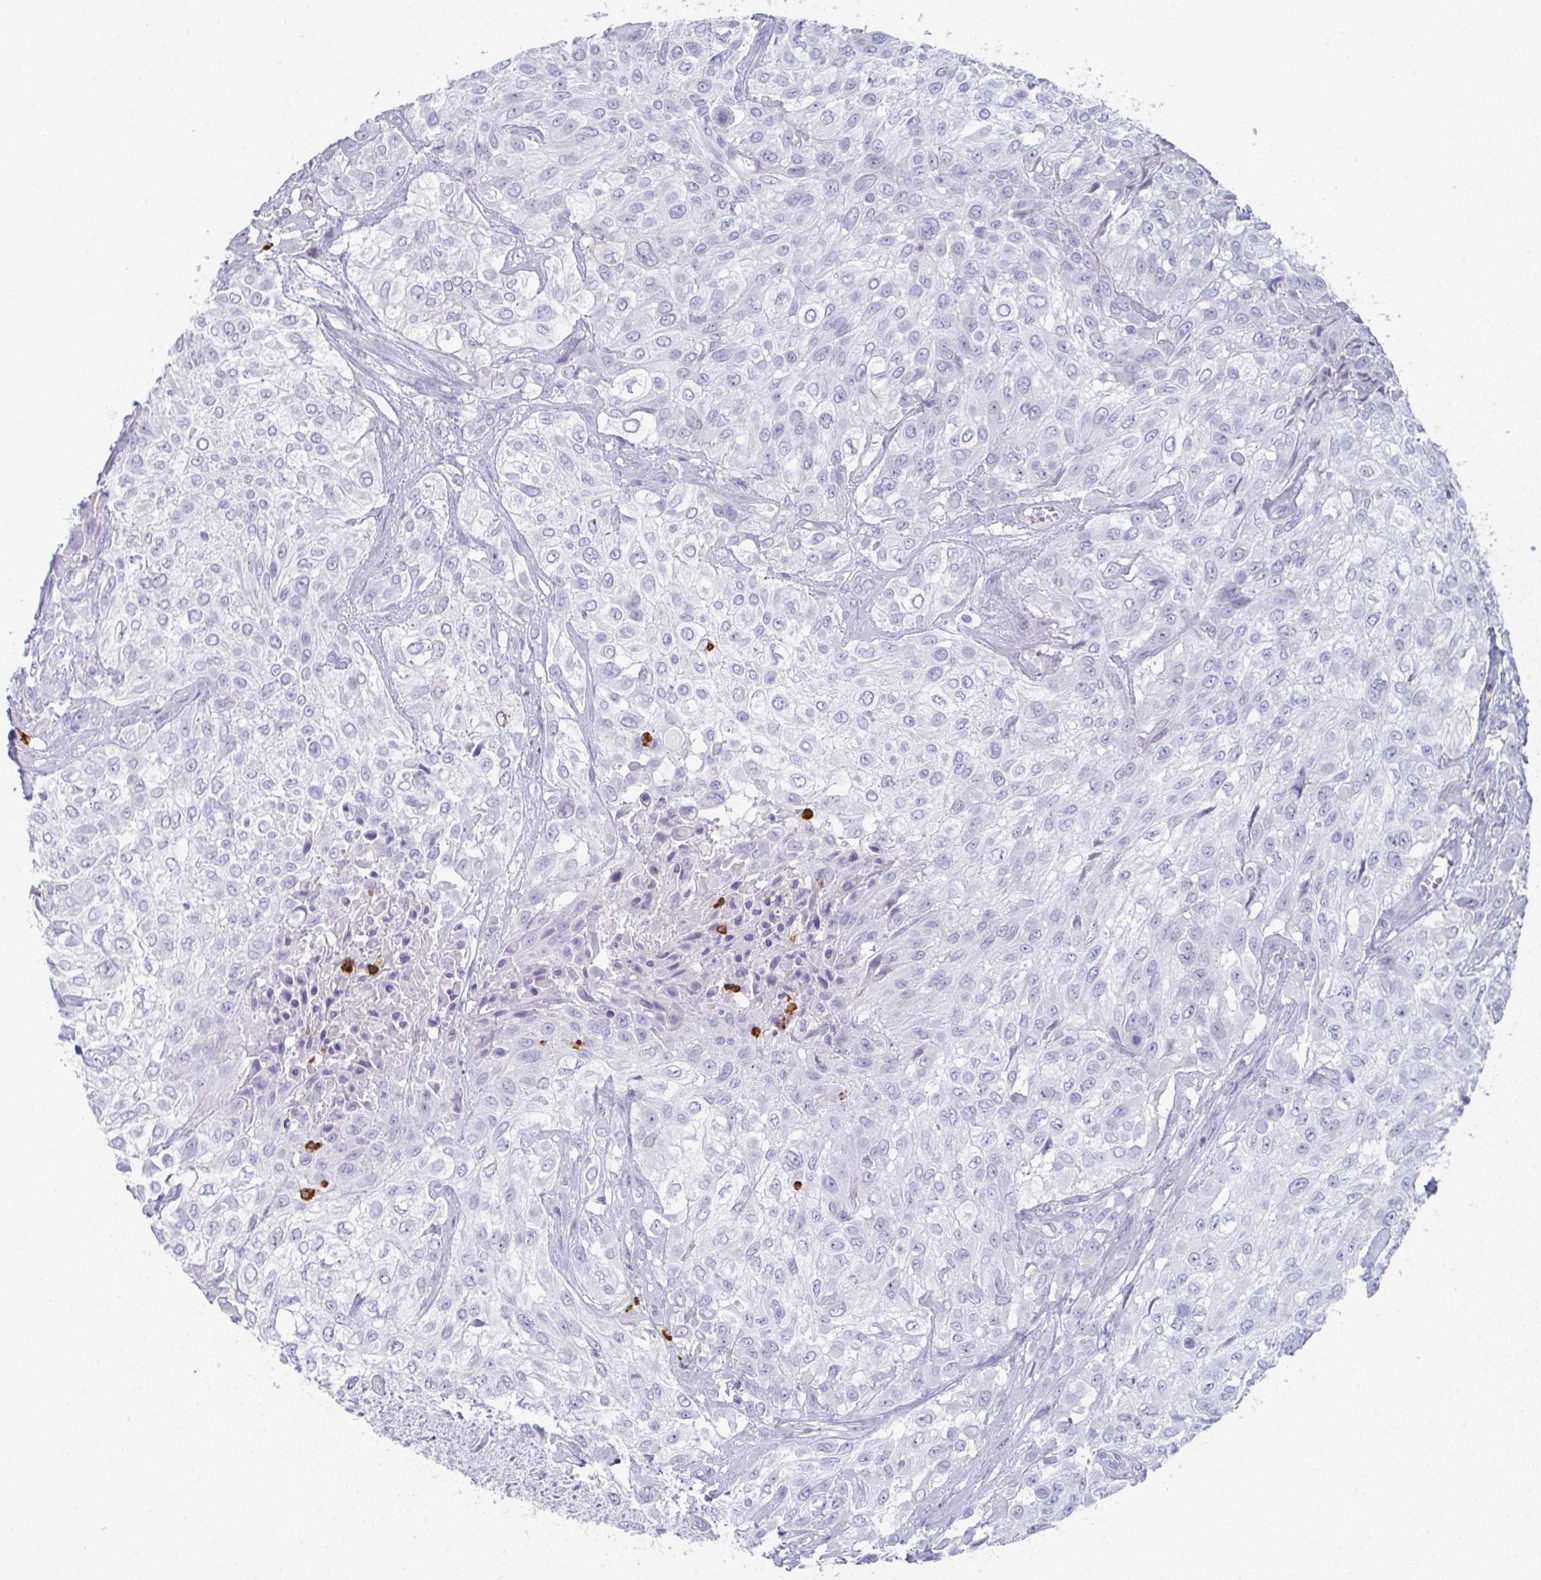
{"staining": {"intensity": "negative", "quantity": "none", "location": "none"}, "tissue": "urothelial cancer", "cell_type": "Tumor cells", "image_type": "cancer", "snomed": [{"axis": "morphology", "description": "Urothelial carcinoma, High grade"}, {"axis": "topography", "description": "Urinary bladder"}], "caption": "Immunohistochemical staining of urothelial cancer shows no significant expression in tumor cells.", "gene": "RUBCN", "patient": {"sex": "male", "age": 57}}